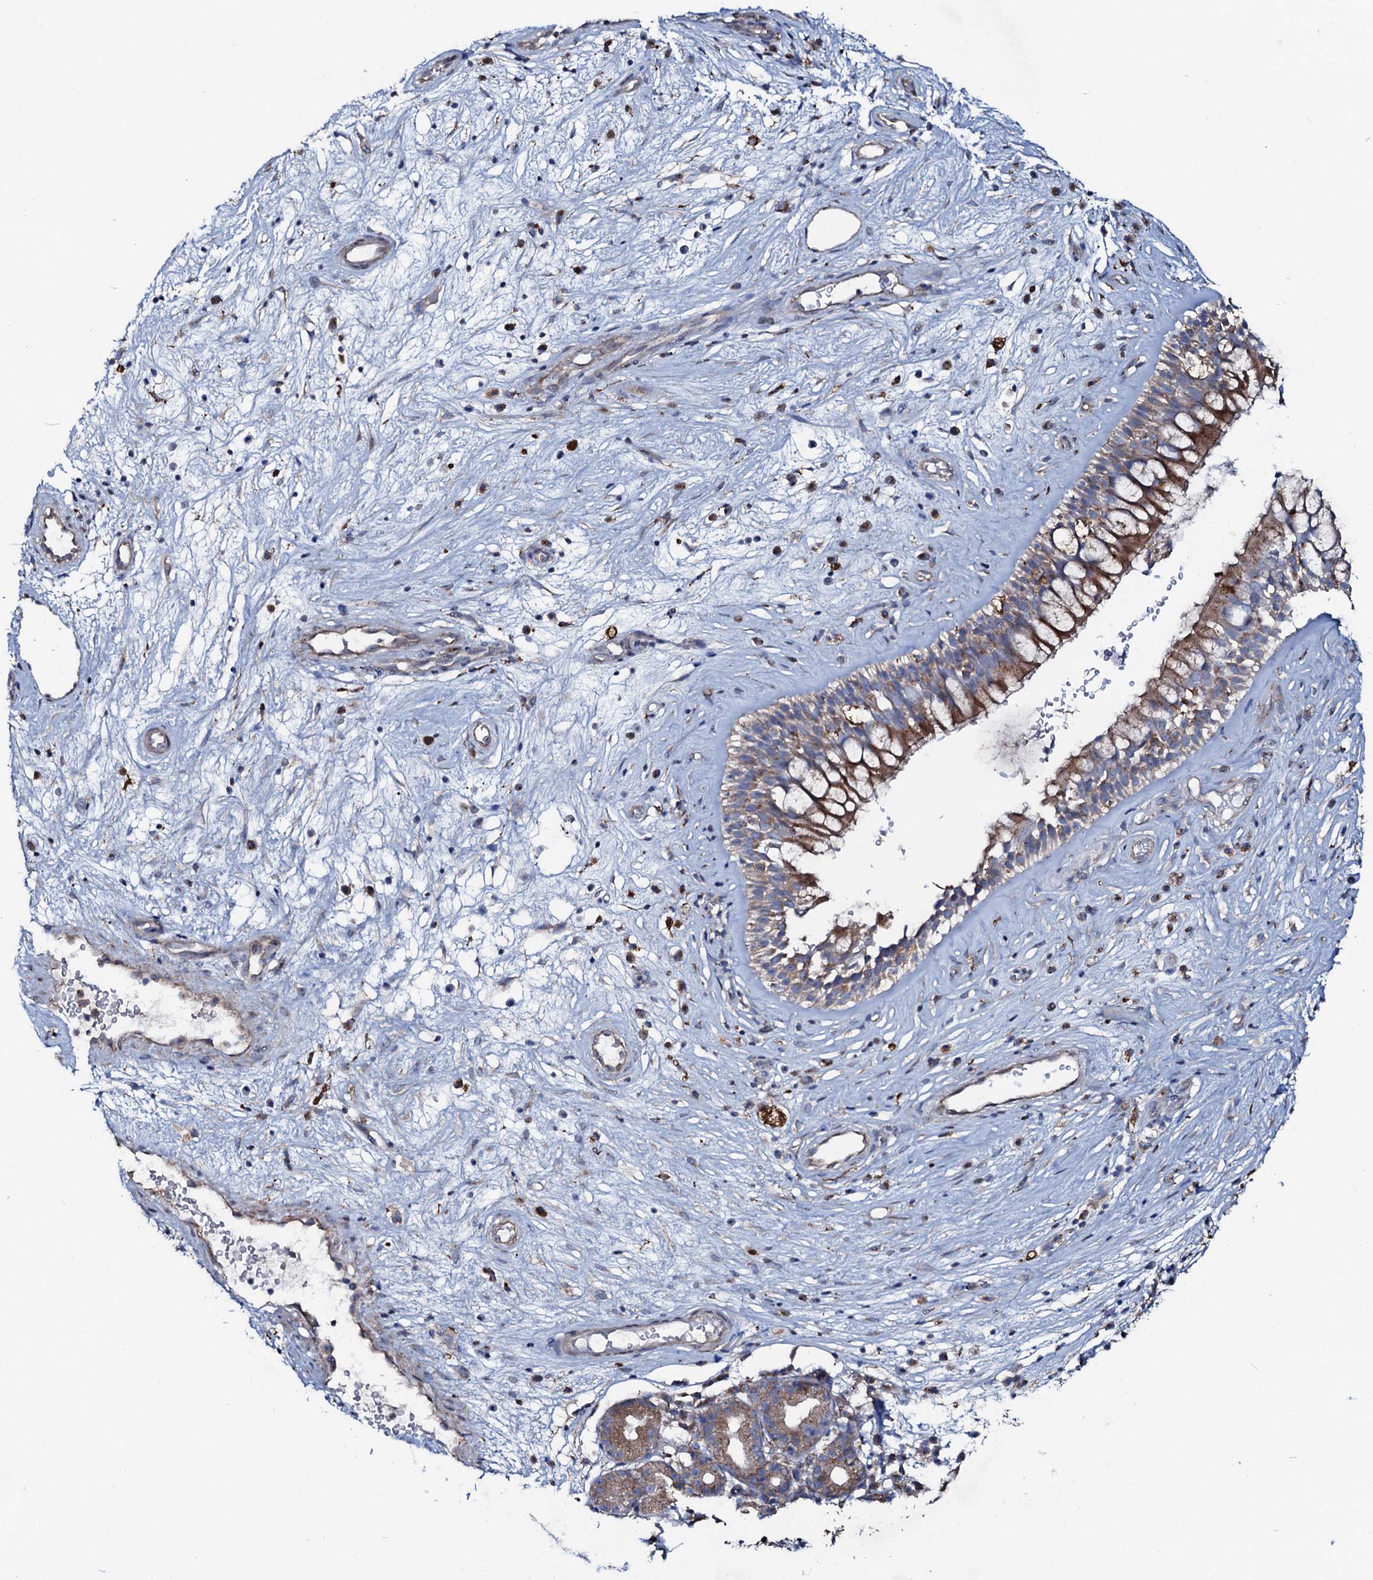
{"staining": {"intensity": "moderate", "quantity": "25%-75%", "location": "cytoplasmic/membranous"}, "tissue": "nasopharynx", "cell_type": "Respiratory epithelial cells", "image_type": "normal", "snomed": [{"axis": "morphology", "description": "Normal tissue, NOS"}, {"axis": "topography", "description": "Nasopharynx"}], "caption": "DAB immunohistochemical staining of normal human nasopharynx displays moderate cytoplasmic/membranous protein staining in approximately 25%-75% of respiratory epithelial cells.", "gene": "P2RX4", "patient": {"sex": "male", "age": 32}}